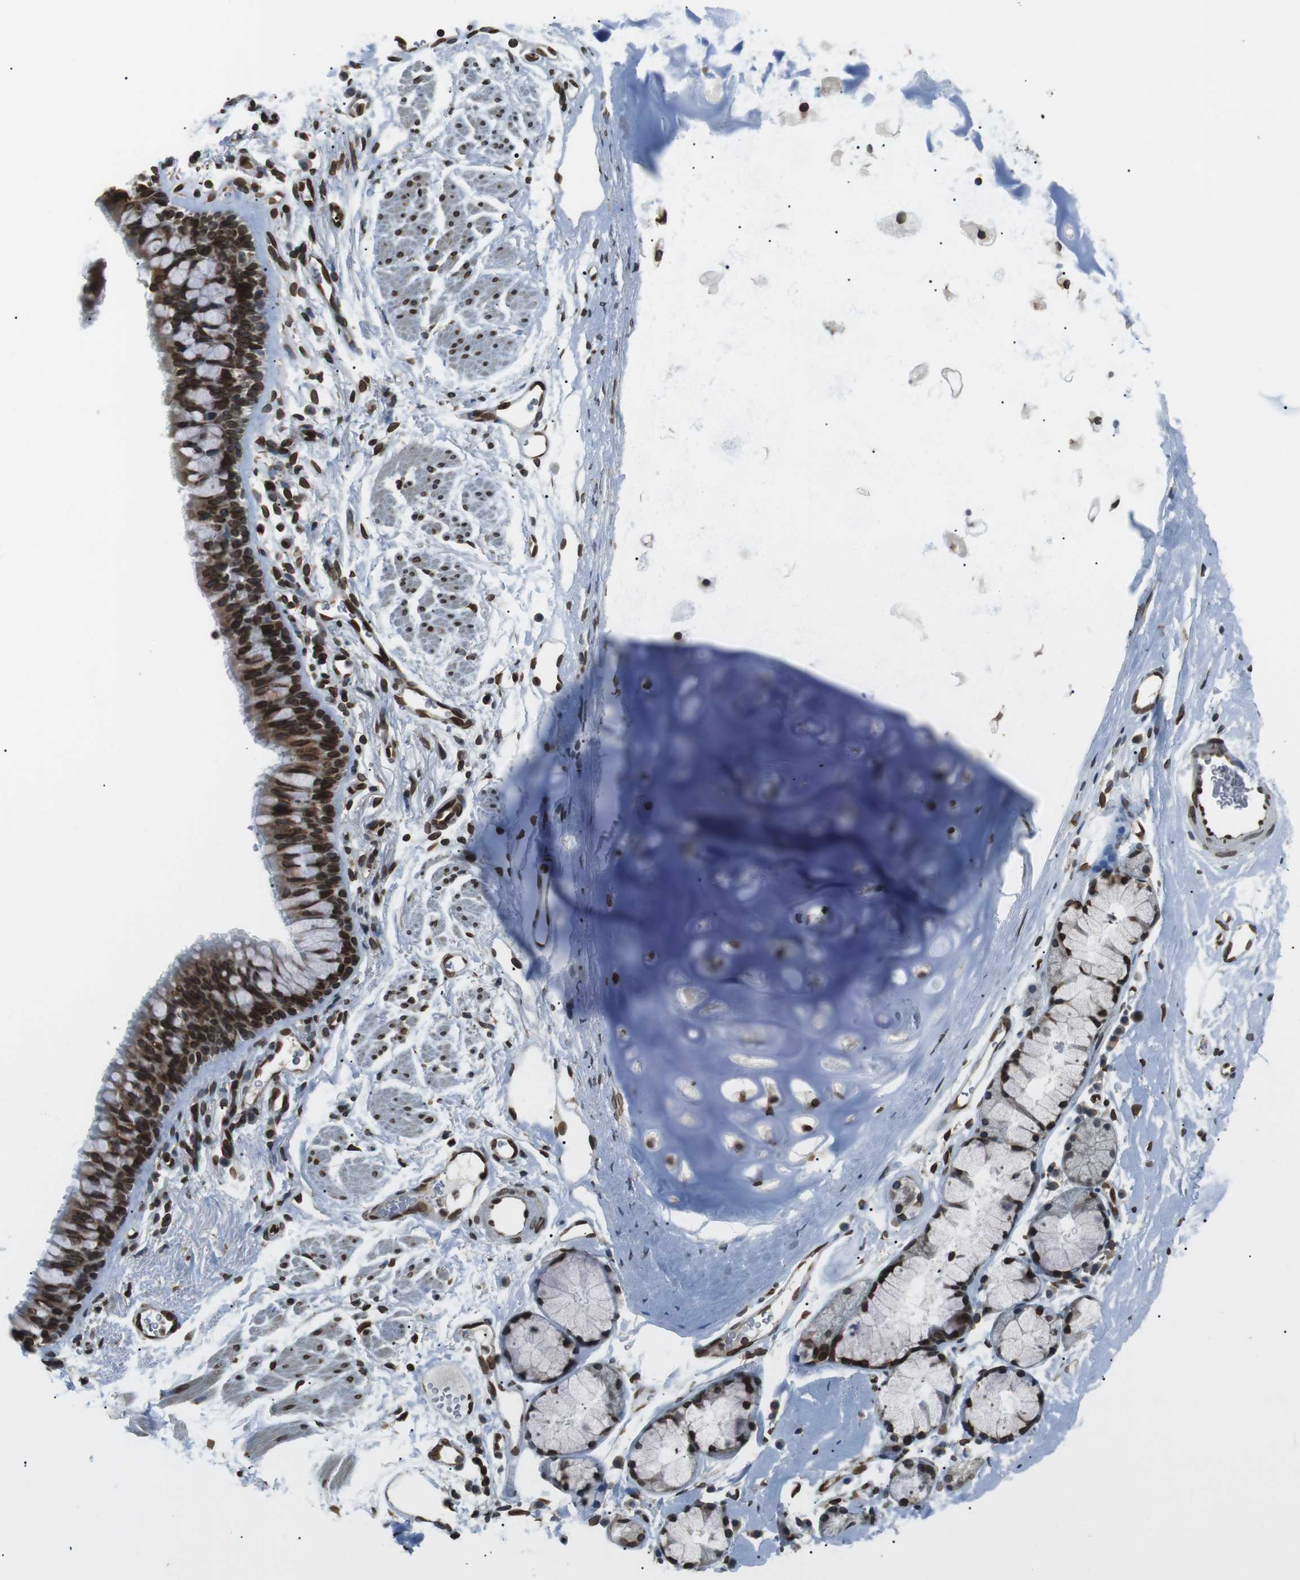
{"staining": {"intensity": "moderate", "quantity": ">75%", "location": "nuclear"}, "tissue": "adipose tissue", "cell_type": "Adipocytes", "image_type": "normal", "snomed": [{"axis": "morphology", "description": "Normal tissue, NOS"}, {"axis": "topography", "description": "Cartilage tissue"}, {"axis": "topography", "description": "Bronchus"}], "caption": "Moderate nuclear protein staining is present in approximately >75% of adipocytes in adipose tissue. The protein of interest is stained brown, and the nuclei are stained in blue (DAB IHC with brightfield microscopy, high magnification).", "gene": "TMX4", "patient": {"sex": "female", "age": 53}}